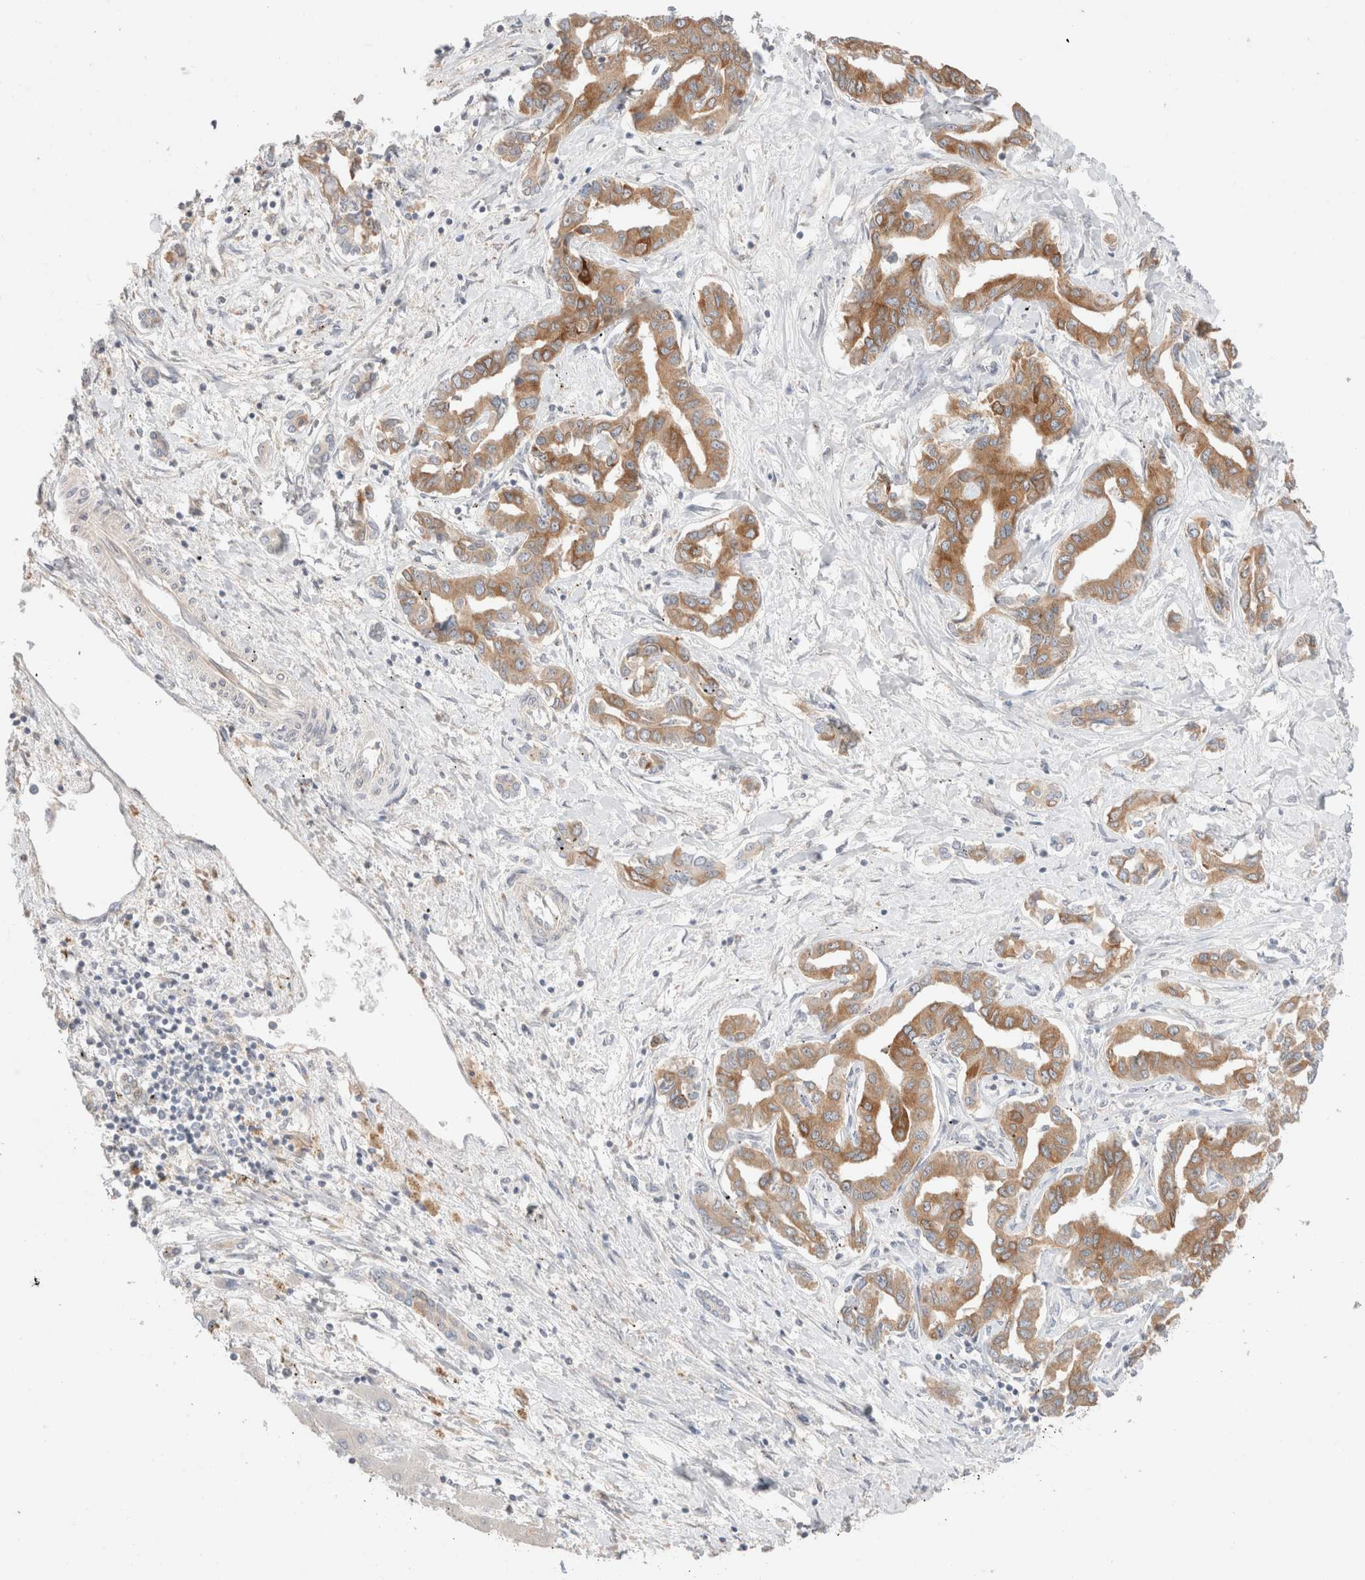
{"staining": {"intensity": "moderate", "quantity": ">75%", "location": "cytoplasmic/membranous"}, "tissue": "liver cancer", "cell_type": "Tumor cells", "image_type": "cancer", "snomed": [{"axis": "morphology", "description": "Cholangiocarcinoma"}, {"axis": "topography", "description": "Liver"}], "caption": "The image shows a brown stain indicating the presence of a protein in the cytoplasmic/membranous of tumor cells in liver cholangiocarcinoma.", "gene": "TRIM41", "patient": {"sex": "male", "age": 59}}